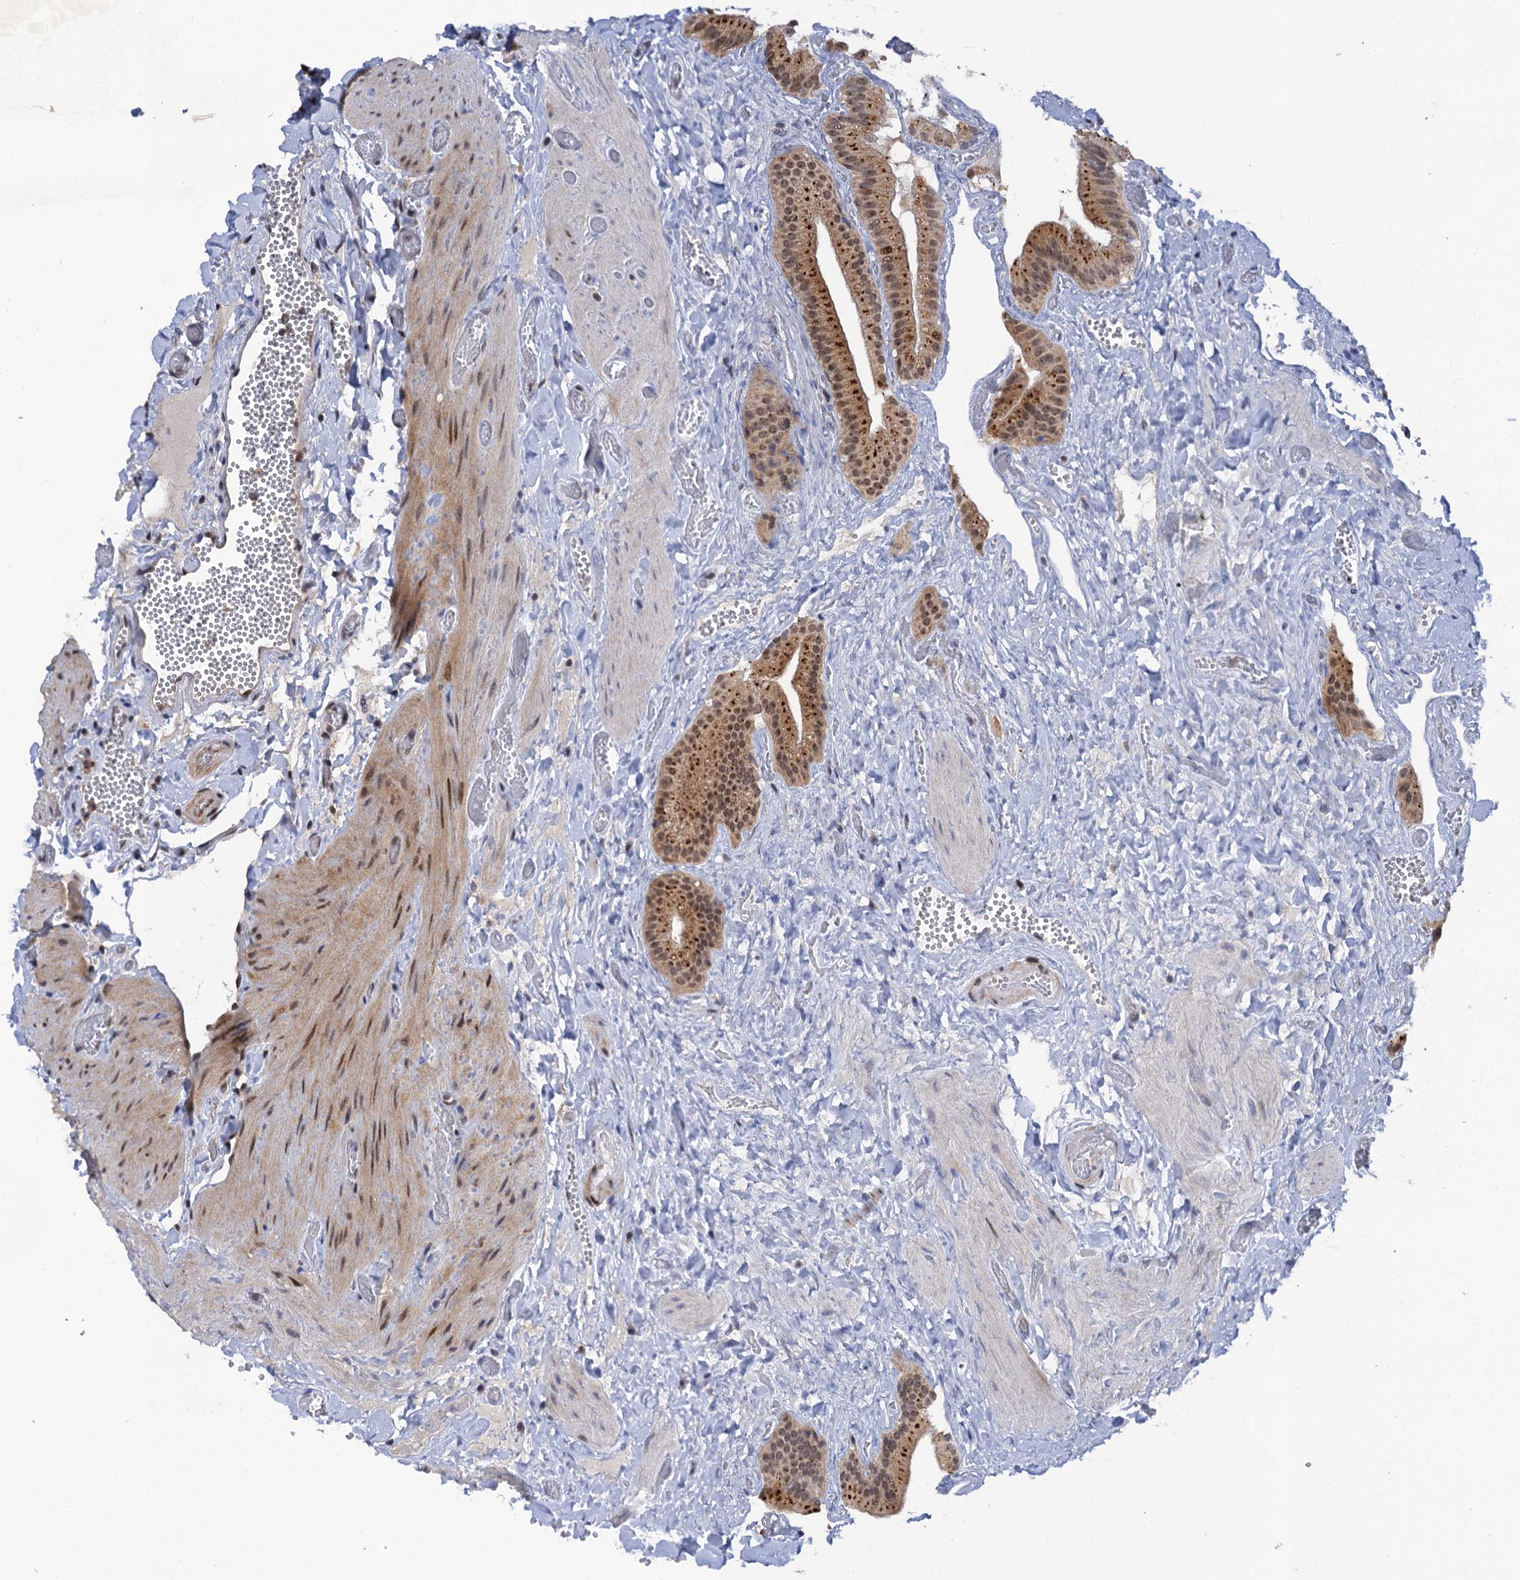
{"staining": {"intensity": "moderate", "quantity": ">75%", "location": "cytoplasmic/membranous,nuclear"}, "tissue": "gallbladder", "cell_type": "Glandular cells", "image_type": "normal", "snomed": [{"axis": "morphology", "description": "Normal tissue, NOS"}, {"axis": "topography", "description": "Gallbladder"}], "caption": "The photomicrograph shows staining of benign gallbladder, revealing moderate cytoplasmic/membranous,nuclear protein staining (brown color) within glandular cells.", "gene": "ZAR1L", "patient": {"sex": "female", "age": 64}}